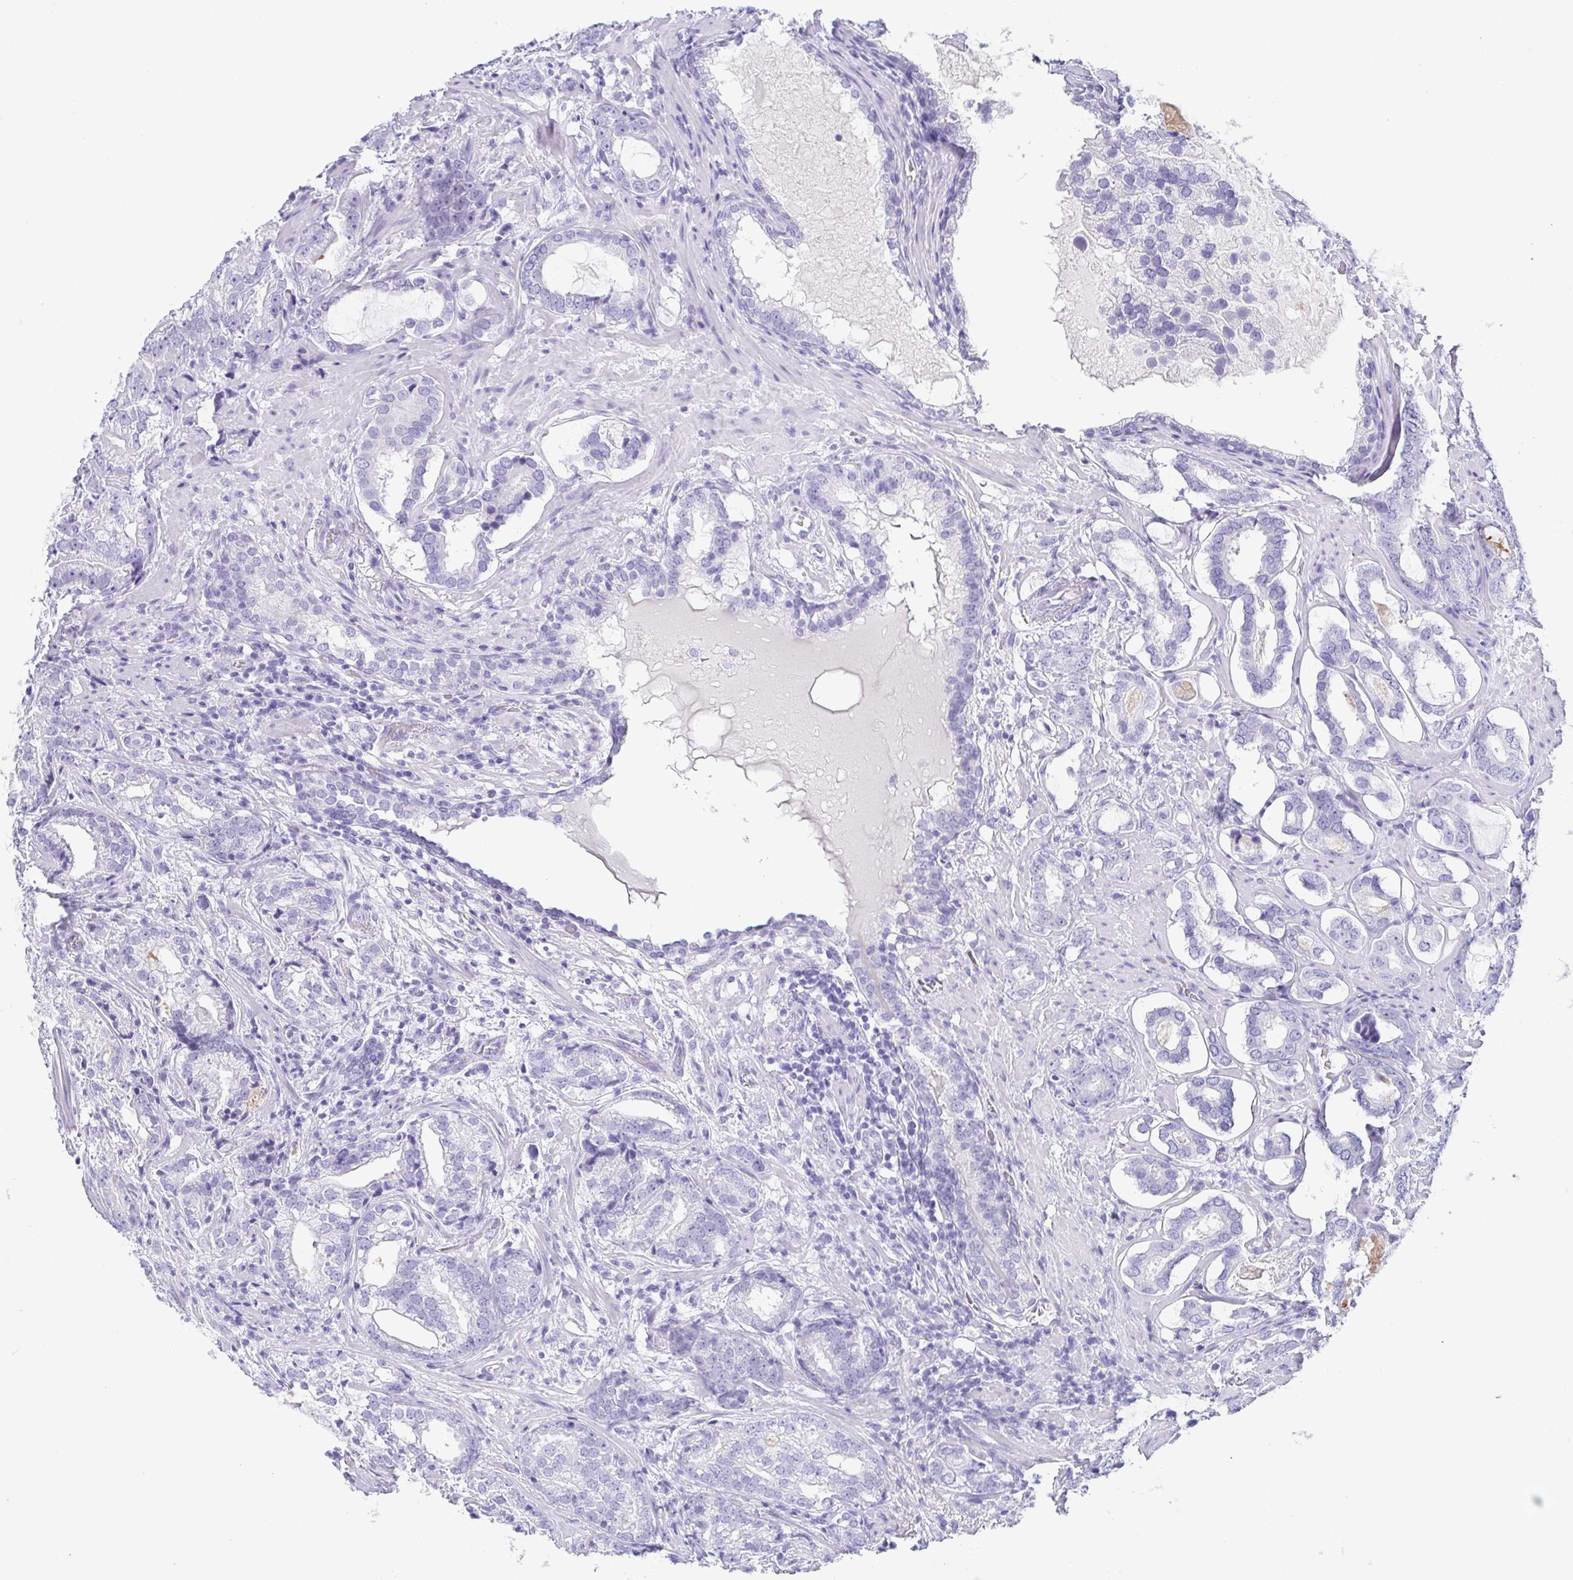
{"staining": {"intensity": "negative", "quantity": "none", "location": "none"}, "tissue": "prostate cancer", "cell_type": "Tumor cells", "image_type": "cancer", "snomed": [{"axis": "morphology", "description": "Adenocarcinoma, High grade"}, {"axis": "topography", "description": "Prostate"}], "caption": "Immunohistochemistry (IHC) of prostate cancer displays no positivity in tumor cells.", "gene": "ZG16B", "patient": {"sex": "male", "age": 75}}